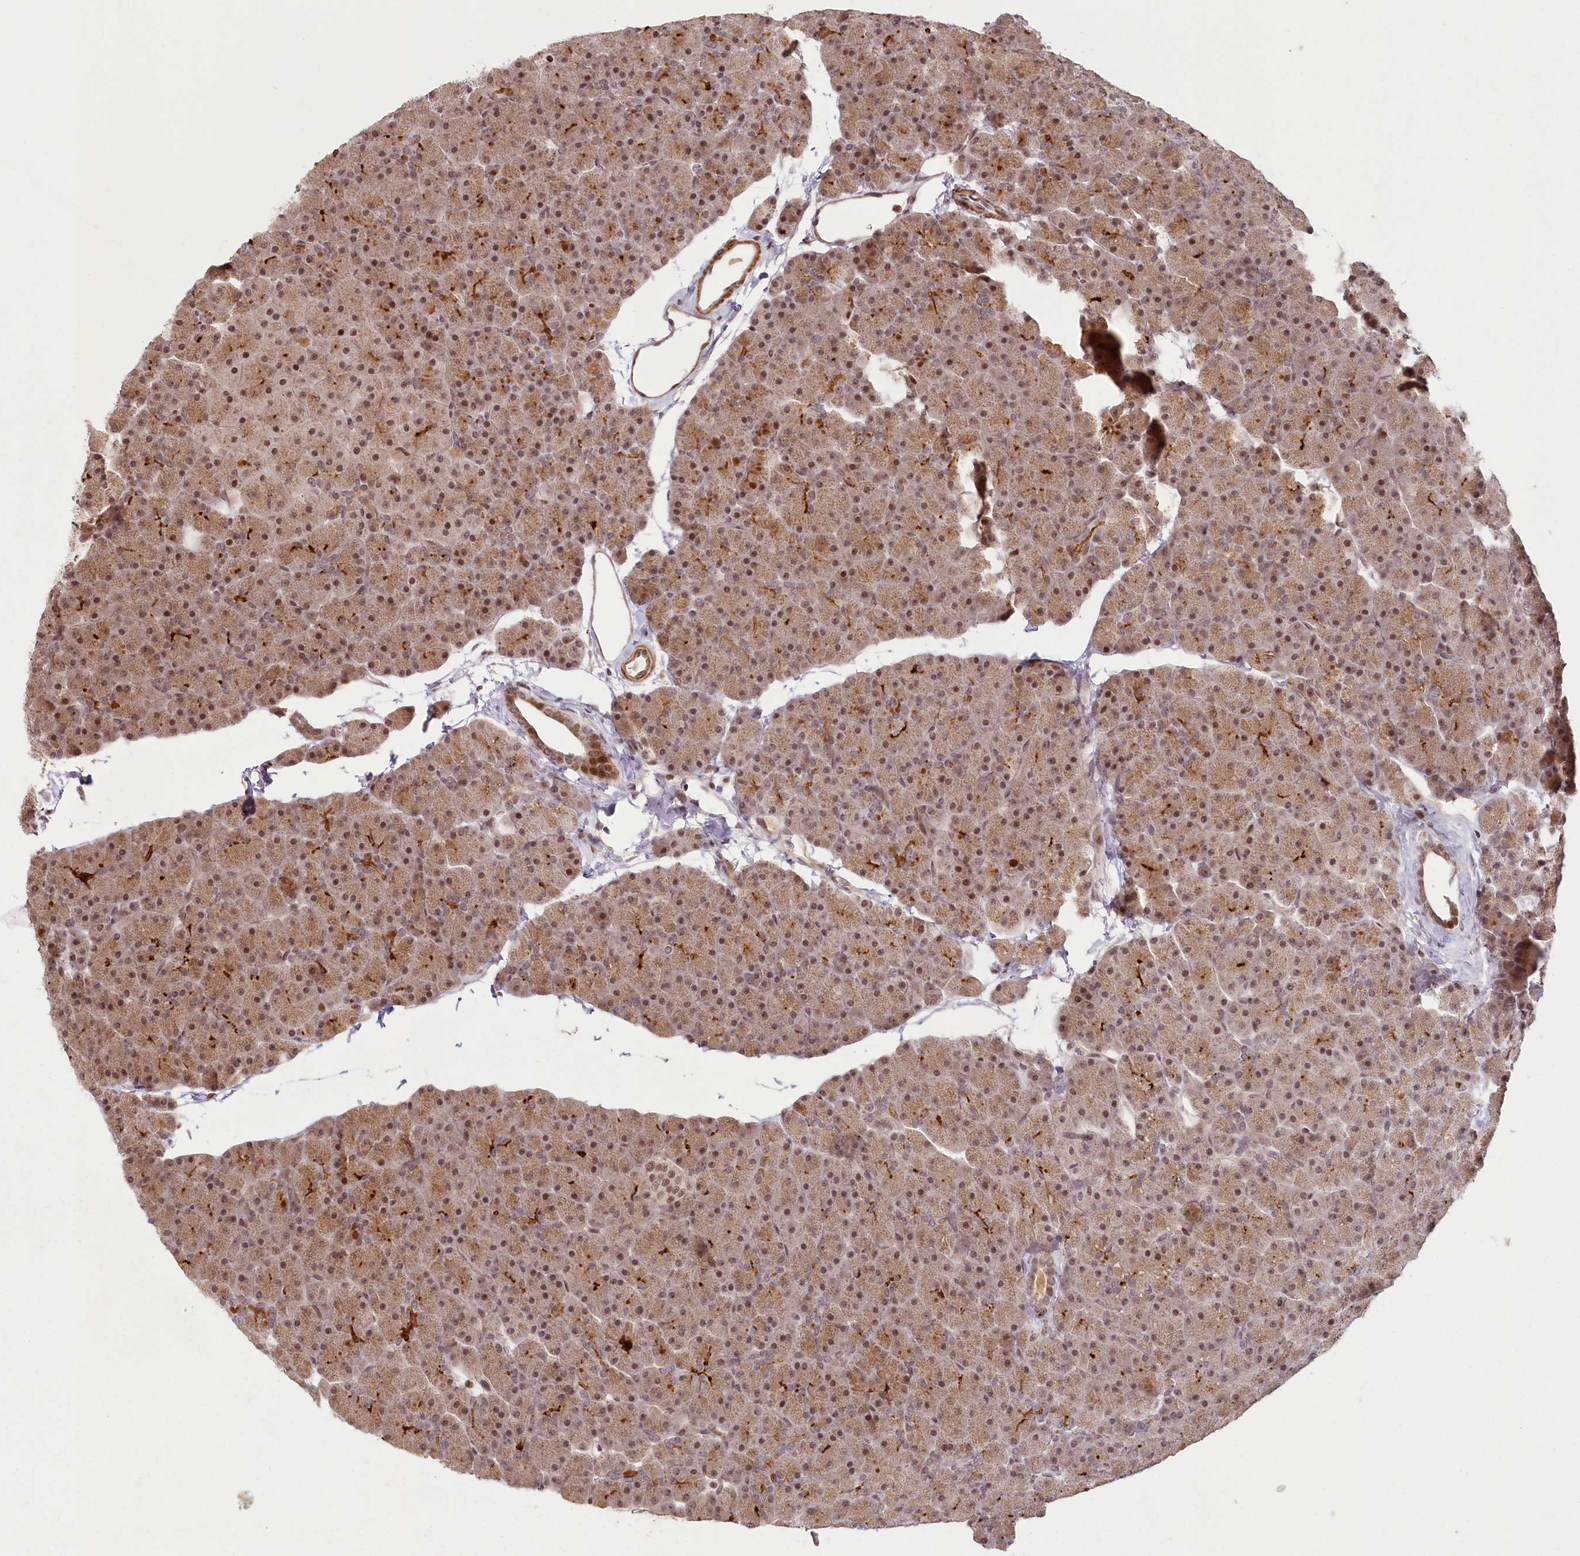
{"staining": {"intensity": "strong", "quantity": ">75%", "location": "cytoplasmic/membranous,nuclear"}, "tissue": "pancreas", "cell_type": "Exocrine glandular cells", "image_type": "normal", "snomed": [{"axis": "morphology", "description": "Normal tissue, NOS"}, {"axis": "topography", "description": "Pancreas"}], "caption": "This image displays unremarkable pancreas stained with IHC to label a protein in brown. The cytoplasmic/membranous,nuclear of exocrine glandular cells show strong positivity for the protein. Nuclei are counter-stained blue.", "gene": "FAM204A", "patient": {"sex": "male", "age": 36}}